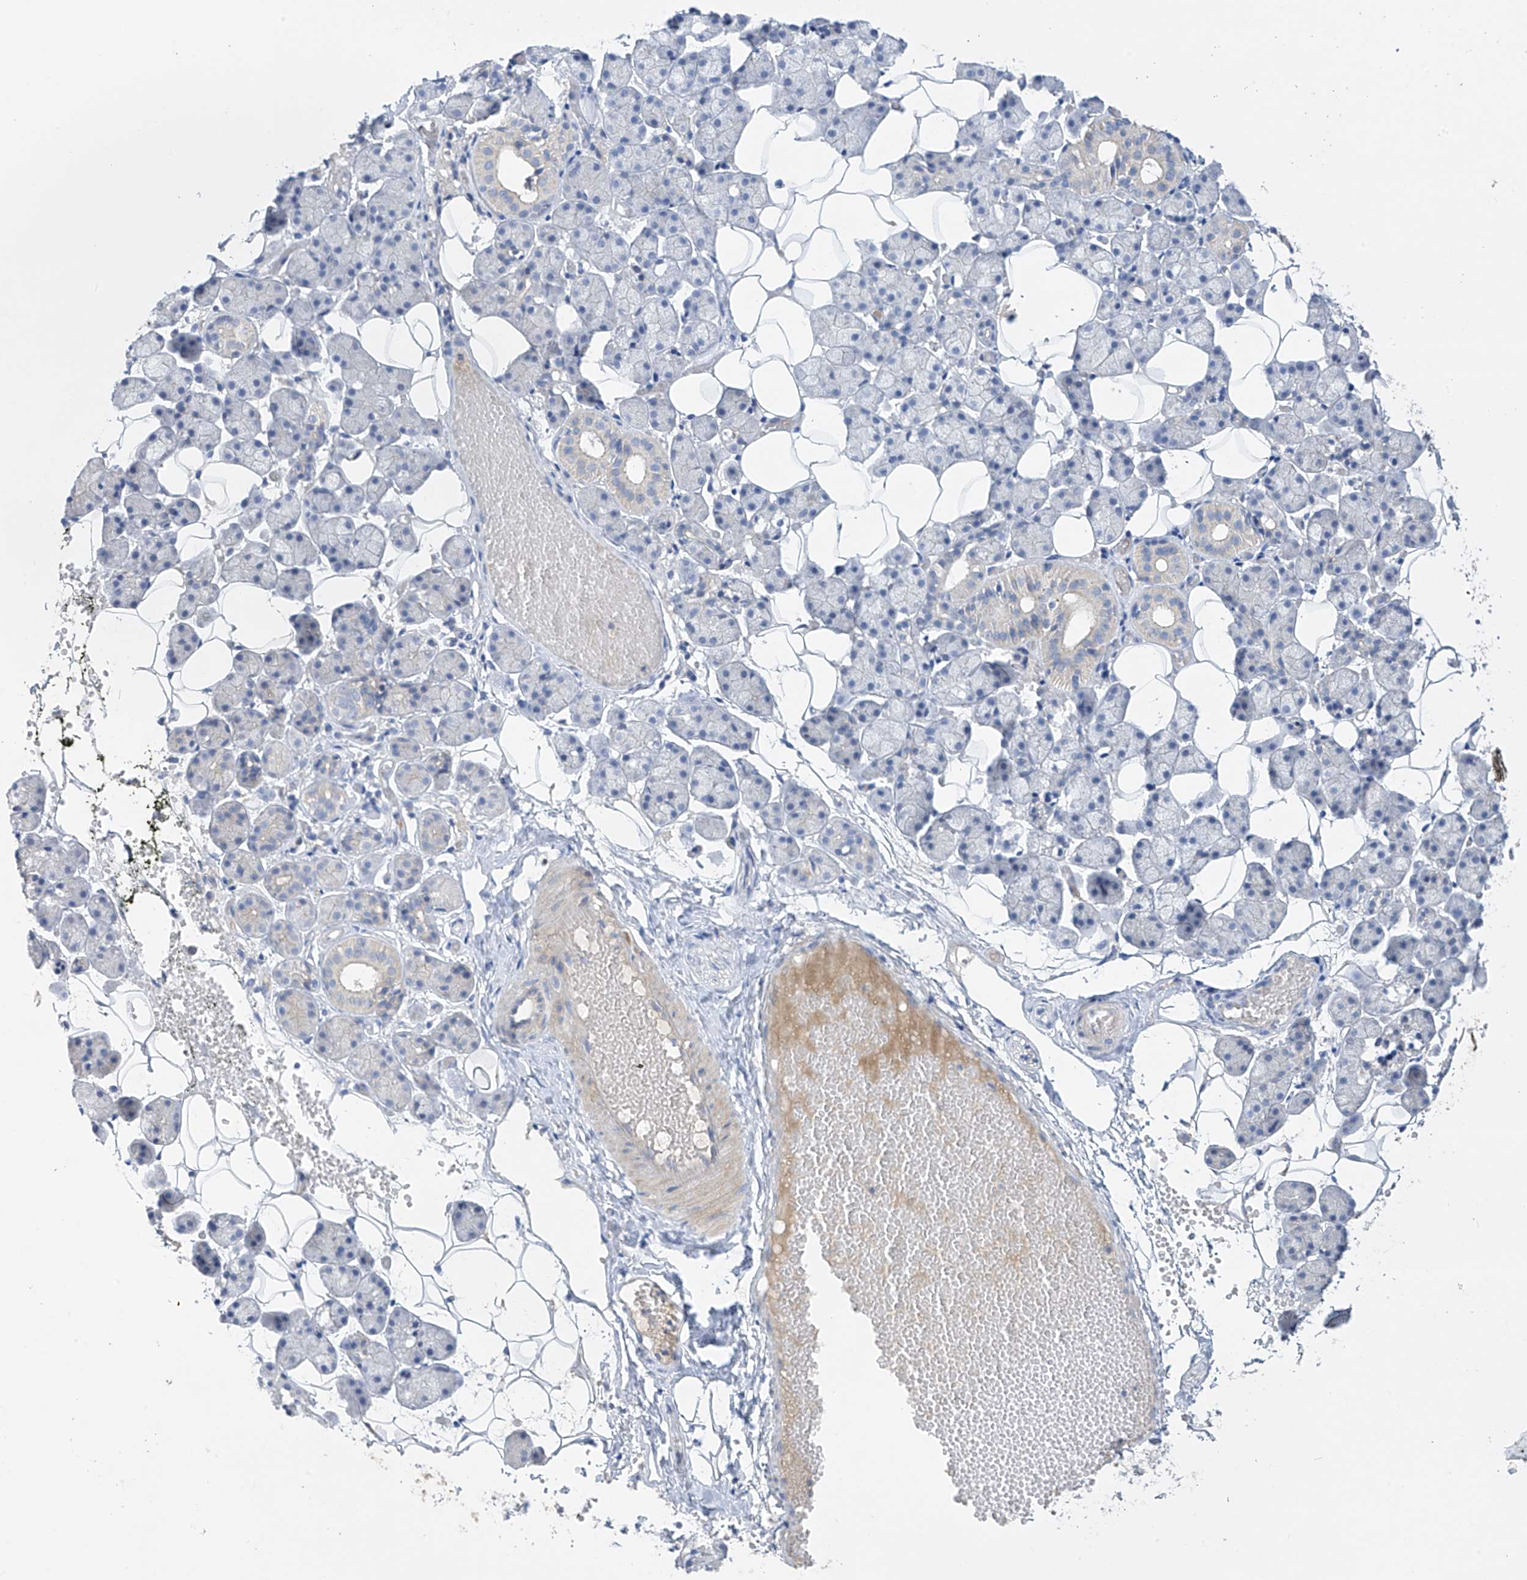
{"staining": {"intensity": "moderate", "quantity": "<25%", "location": "cytoplasmic/membranous"}, "tissue": "salivary gland", "cell_type": "Glandular cells", "image_type": "normal", "snomed": [{"axis": "morphology", "description": "Normal tissue, NOS"}, {"axis": "topography", "description": "Salivary gland"}], "caption": "IHC image of unremarkable salivary gland stained for a protein (brown), which demonstrates low levels of moderate cytoplasmic/membranous expression in about <25% of glandular cells.", "gene": "PRSS12", "patient": {"sex": "female", "age": 33}}